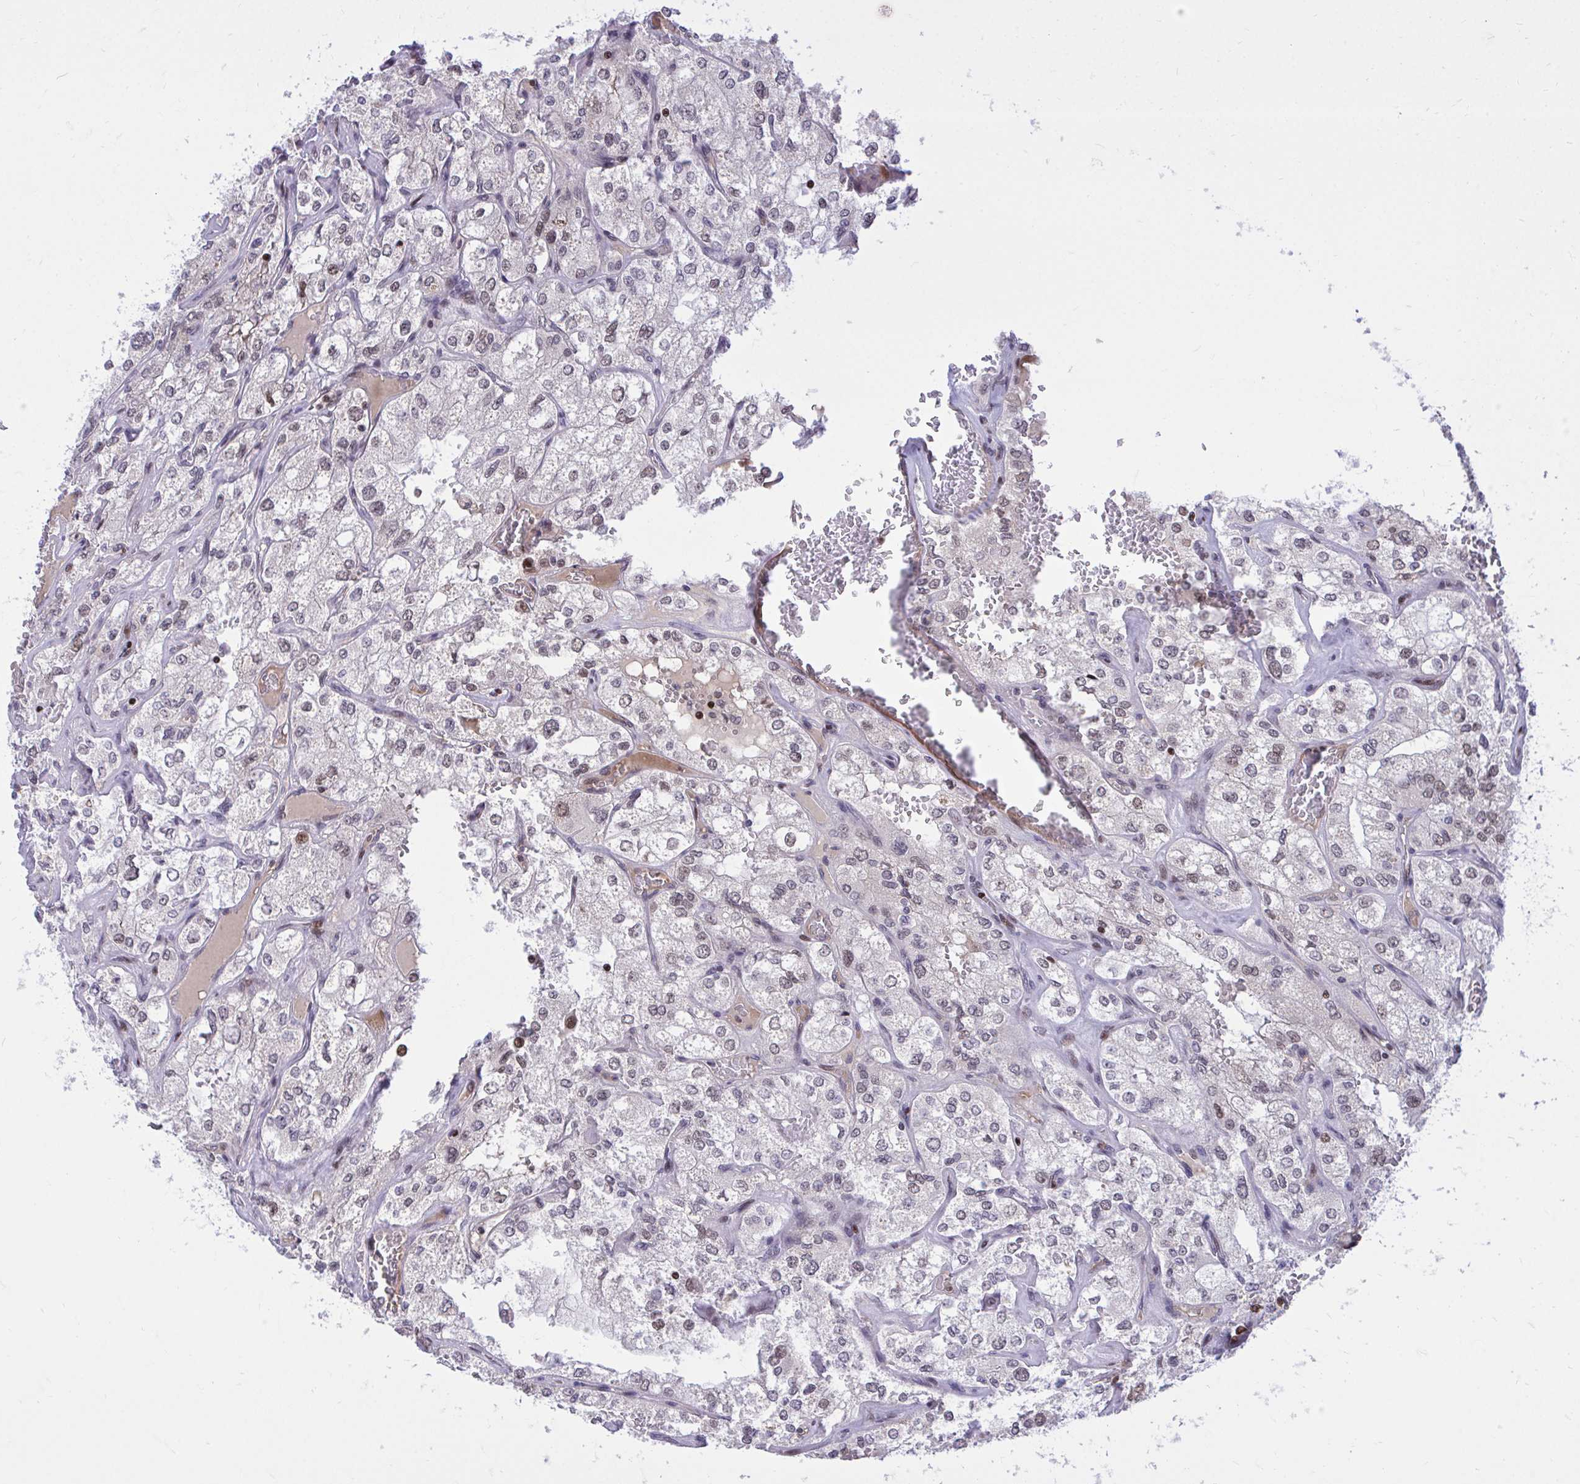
{"staining": {"intensity": "weak", "quantity": "<25%", "location": "nuclear"}, "tissue": "renal cancer", "cell_type": "Tumor cells", "image_type": "cancer", "snomed": [{"axis": "morphology", "description": "Adenocarcinoma, NOS"}, {"axis": "topography", "description": "Kidney"}], "caption": "Protein analysis of adenocarcinoma (renal) displays no significant staining in tumor cells.", "gene": "C14orf39", "patient": {"sex": "female", "age": 70}}